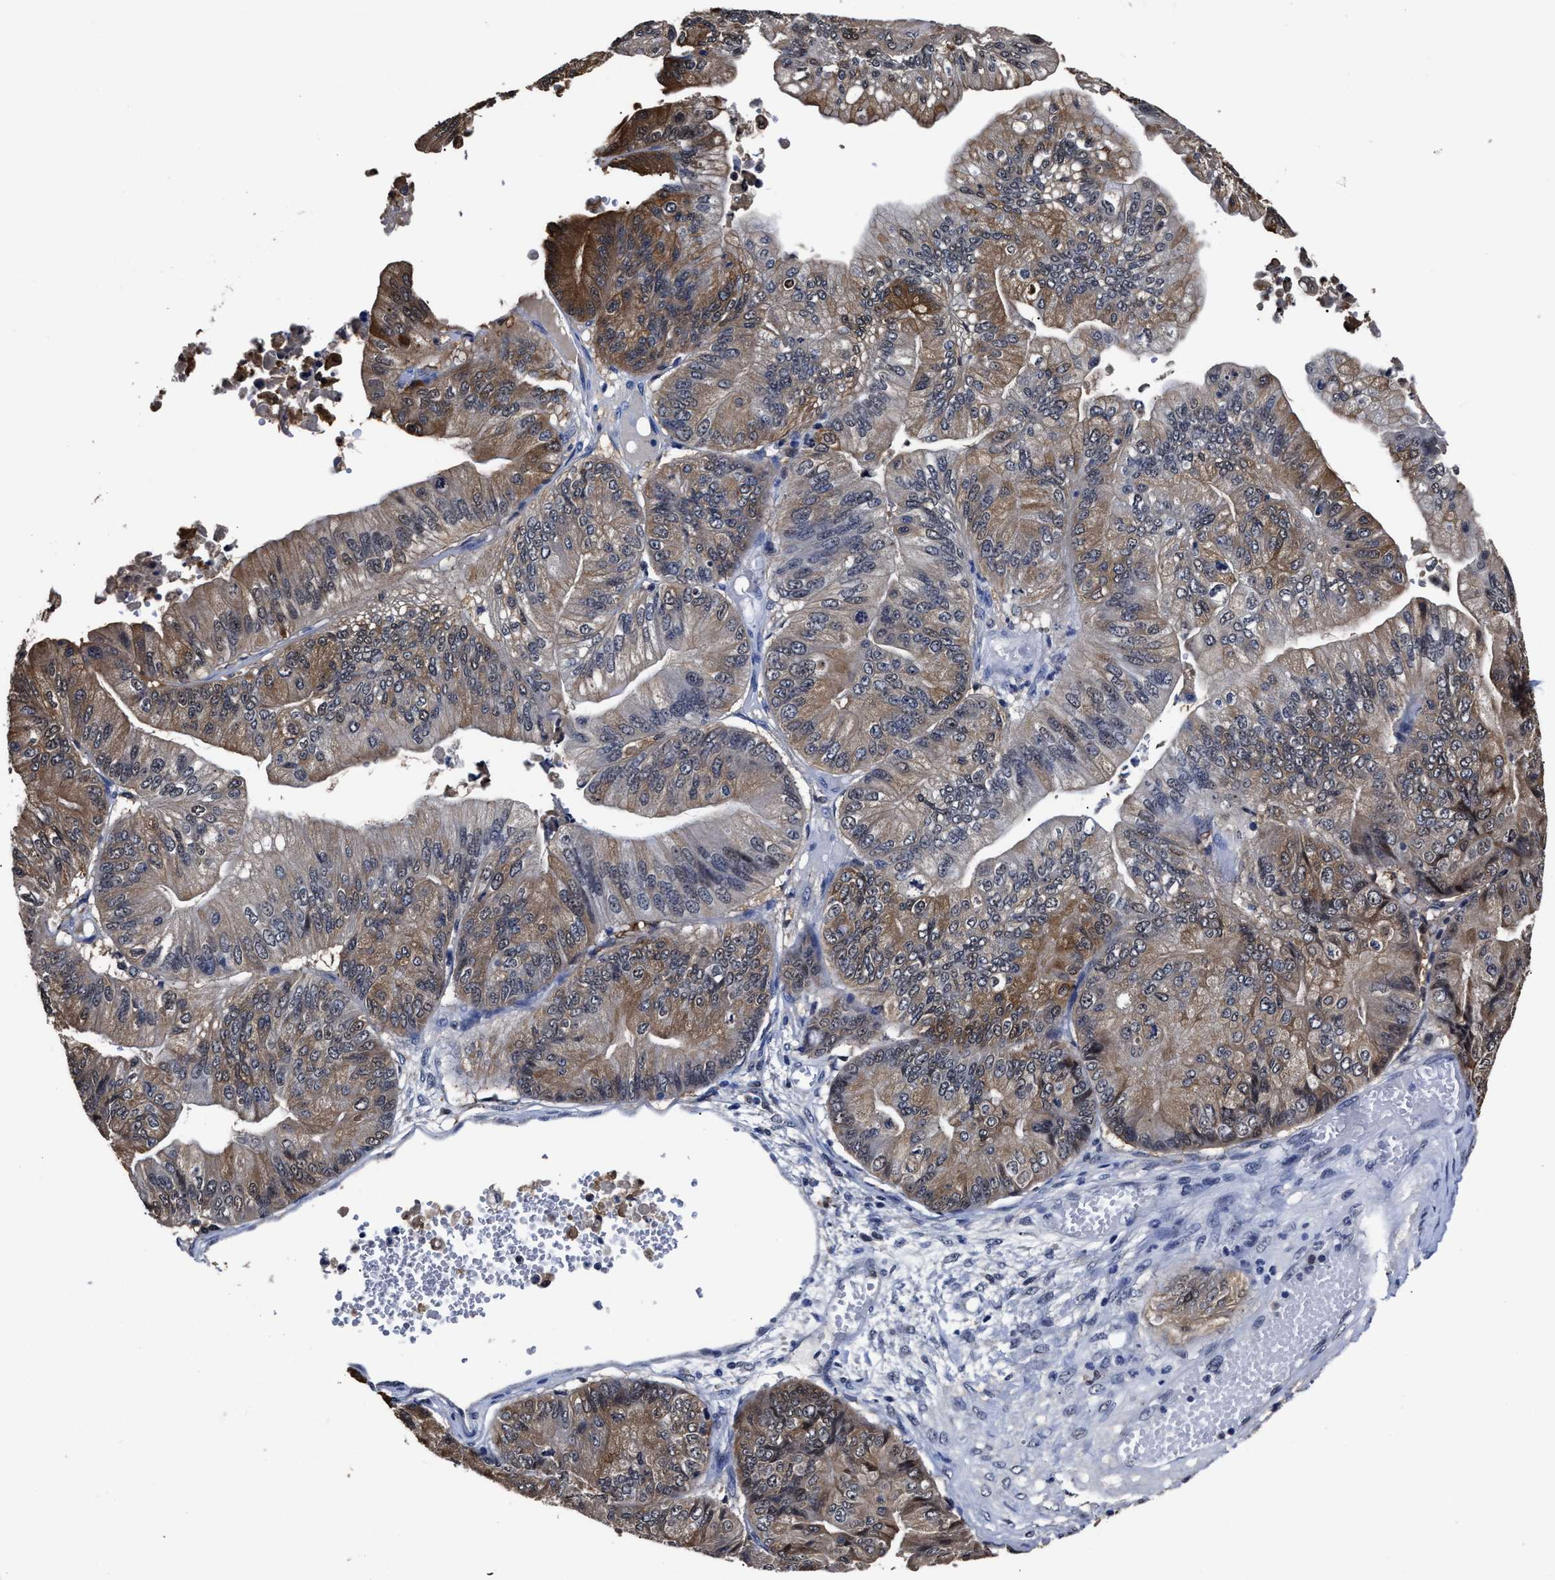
{"staining": {"intensity": "moderate", "quantity": ">75%", "location": "cytoplasmic/membranous"}, "tissue": "ovarian cancer", "cell_type": "Tumor cells", "image_type": "cancer", "snomed": [{"axis": "morphology", "description": "Cystadenocarcinoma, mucinous, NOS"}, {"axis": "topography", "description": "Ovary"}], "caption": "Tumor cells demonstrate medium levels of moderate cytoplasmic/membranous positivity in about >75% of cells in human mucinous cystadenocarcinoma (ovarian).", "gene": "PRPF4B", "patient": {"sex": "female", "age": 61}}